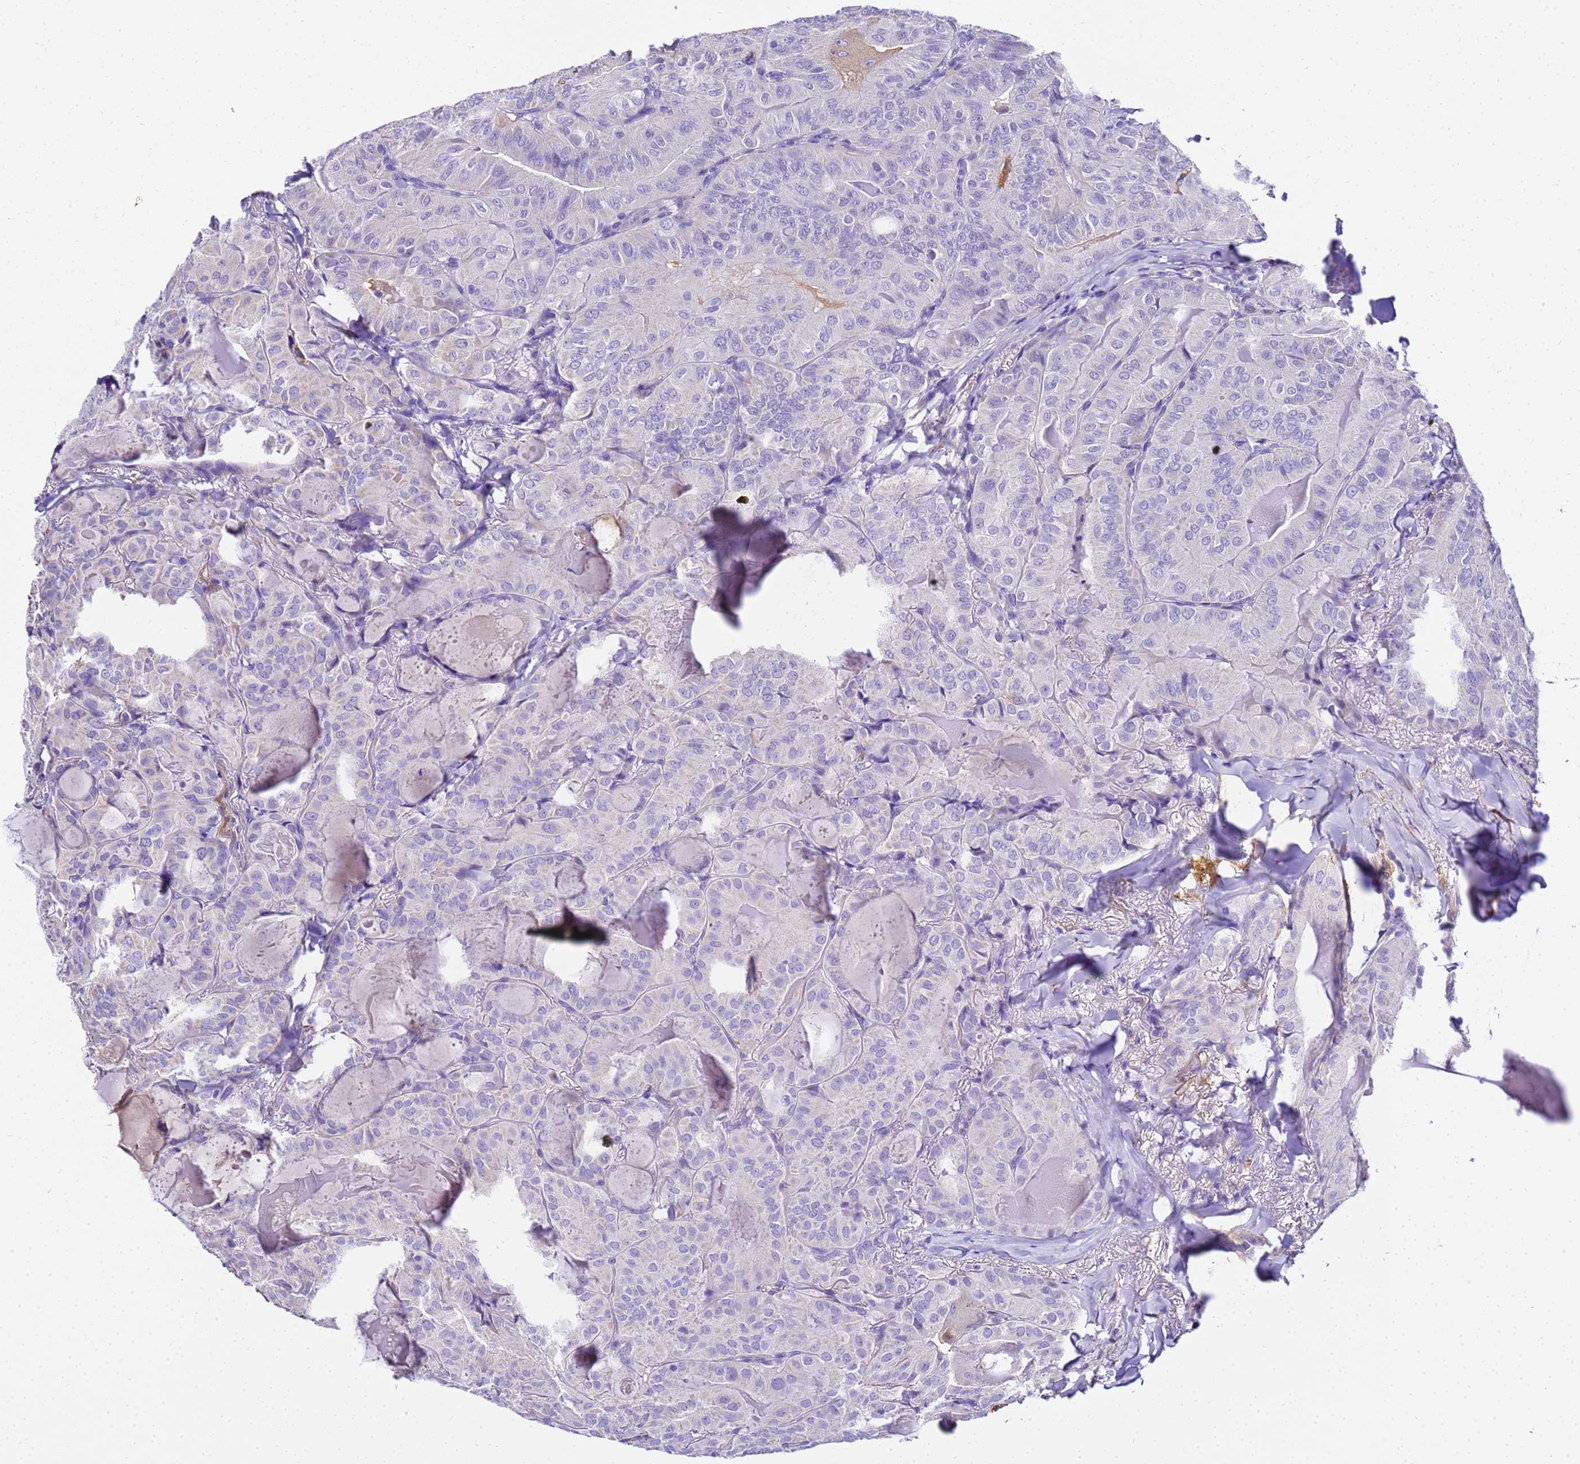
{"staining": {"intensity": "negative", "quantity": "none", "location": "none"}, "tissue": "thyroid cancer", "cell_type": "Tumor cells", "image_type": "cancer", "snomed": [{"axis": "morphology", "description": "Papillary adenocarcinoma, NOS"}, {"axis": "topography", "description": "Thyroid gland"}], "caption": "The photomicrograph displays no significant expression in tumor cells of papillary adenocarcinoma (thyroid).", "gene": "HSPB6", "patient": {"sex": "female", "age": 68}}